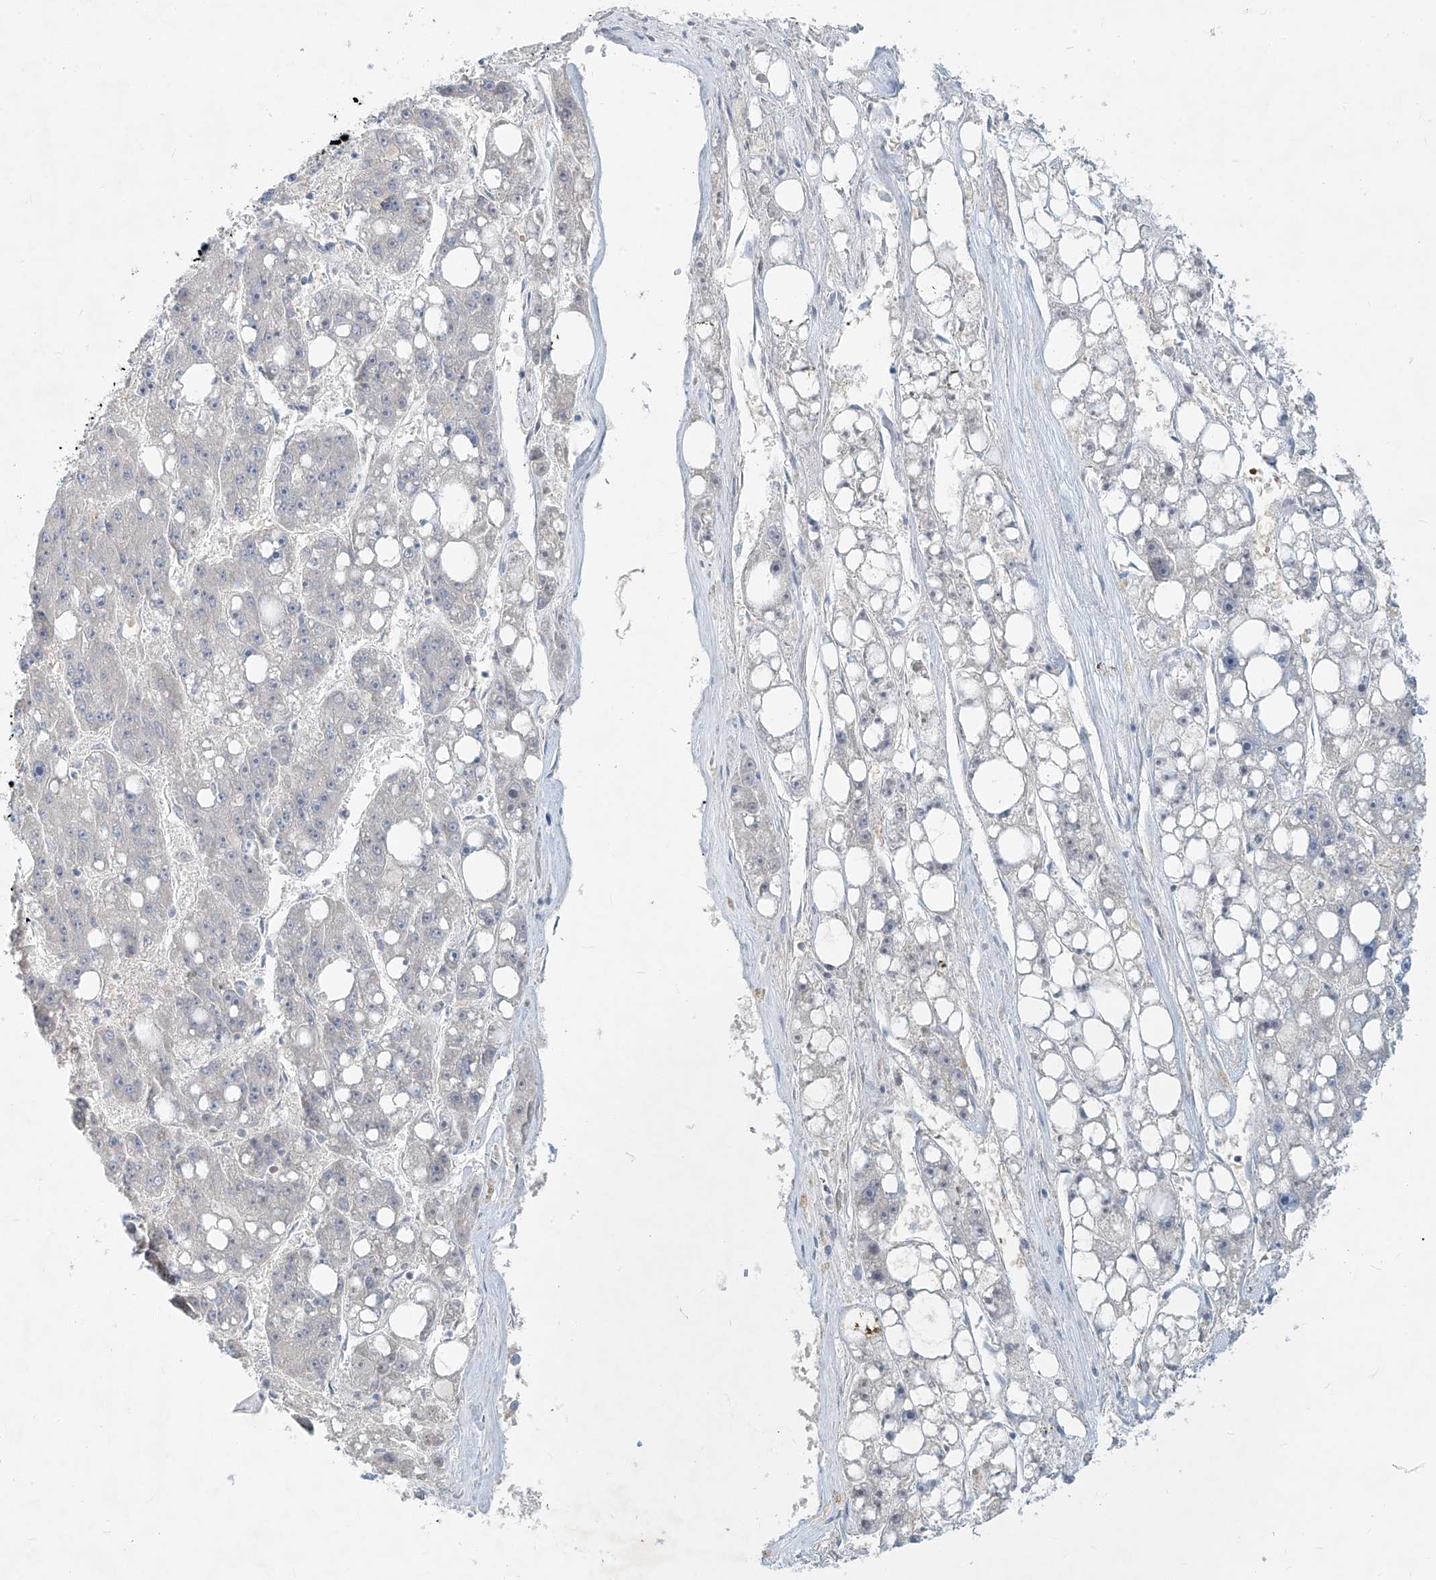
{"staining": {"intensity": "negative", "quantity": "none", "location": "none"}, "tissue": "liver cancer", "cell_type": "Tumor cells", "image_type": "cancer", "snomed": [{"axis": "morphology", "description": "Carcinoma, Hepatocellular, NOS"}, {"axis": "topography", "description": "Liver"}], "caption": "Liver cancer stained for a protein using IHC reveals no expression tumor cells.", "gene": "SYTL3", "patient": {"sex": "female", "age": 61}}